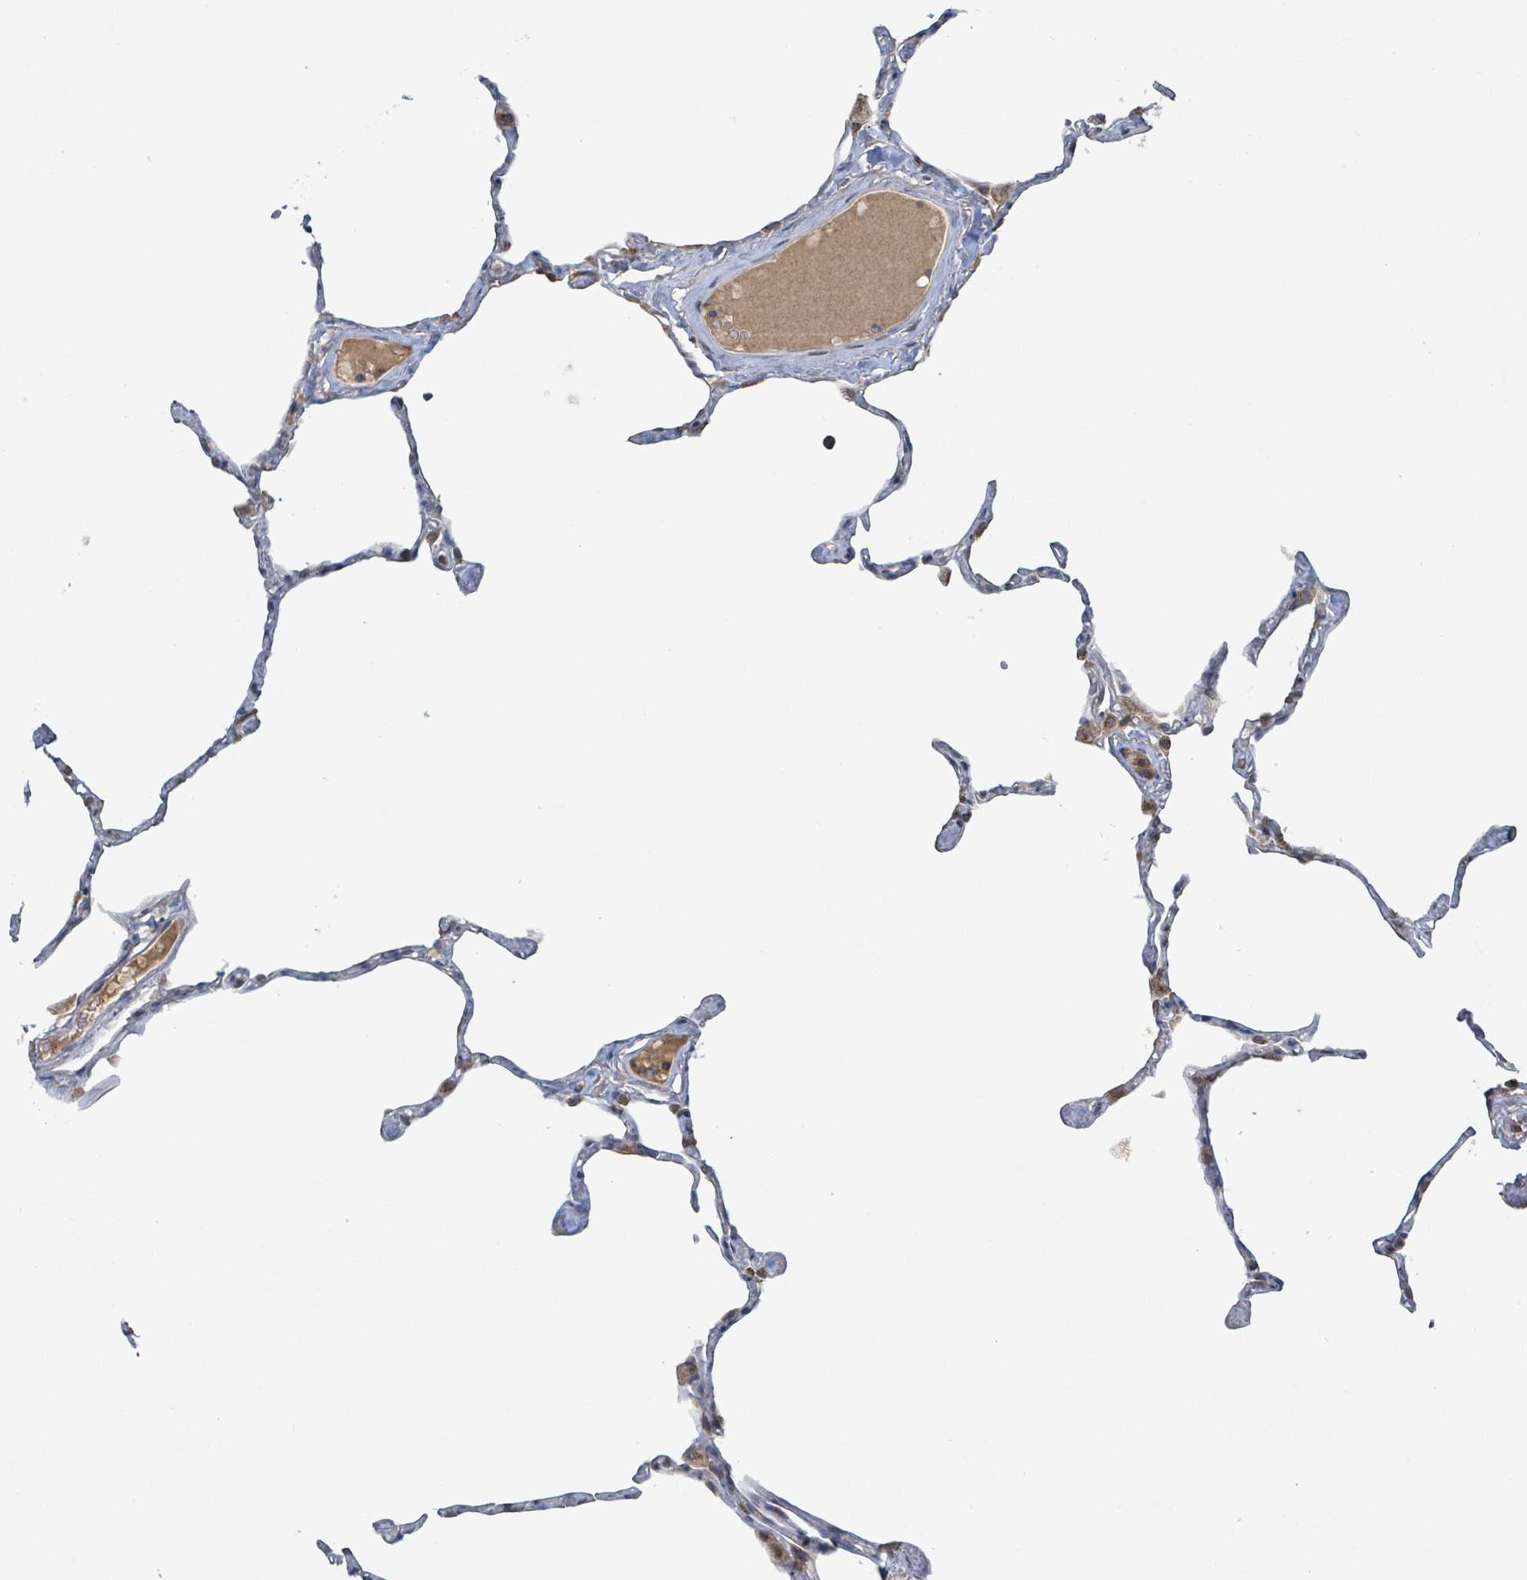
{"staining": {"intensity": "negative", "quantity": "none", "location": "none"}, "tissue": "lung", "cell_type": "Alveolar cells", "image_type": "normal", "snomed": [{"axis": "morphology", "description": "Normal tissue, NOS"}, {"axis": "topography", "description": "Lung"}], "caption": "Alveolar cells show no significant protein expression in normal lung. (Brightfield microscopy of DAB (3,3'-diaminobenzidine) immunohistochemistry (IHC) at high magnification).", "gene": "OR51E1", "patient": {"sex": "male", "age": 65}}